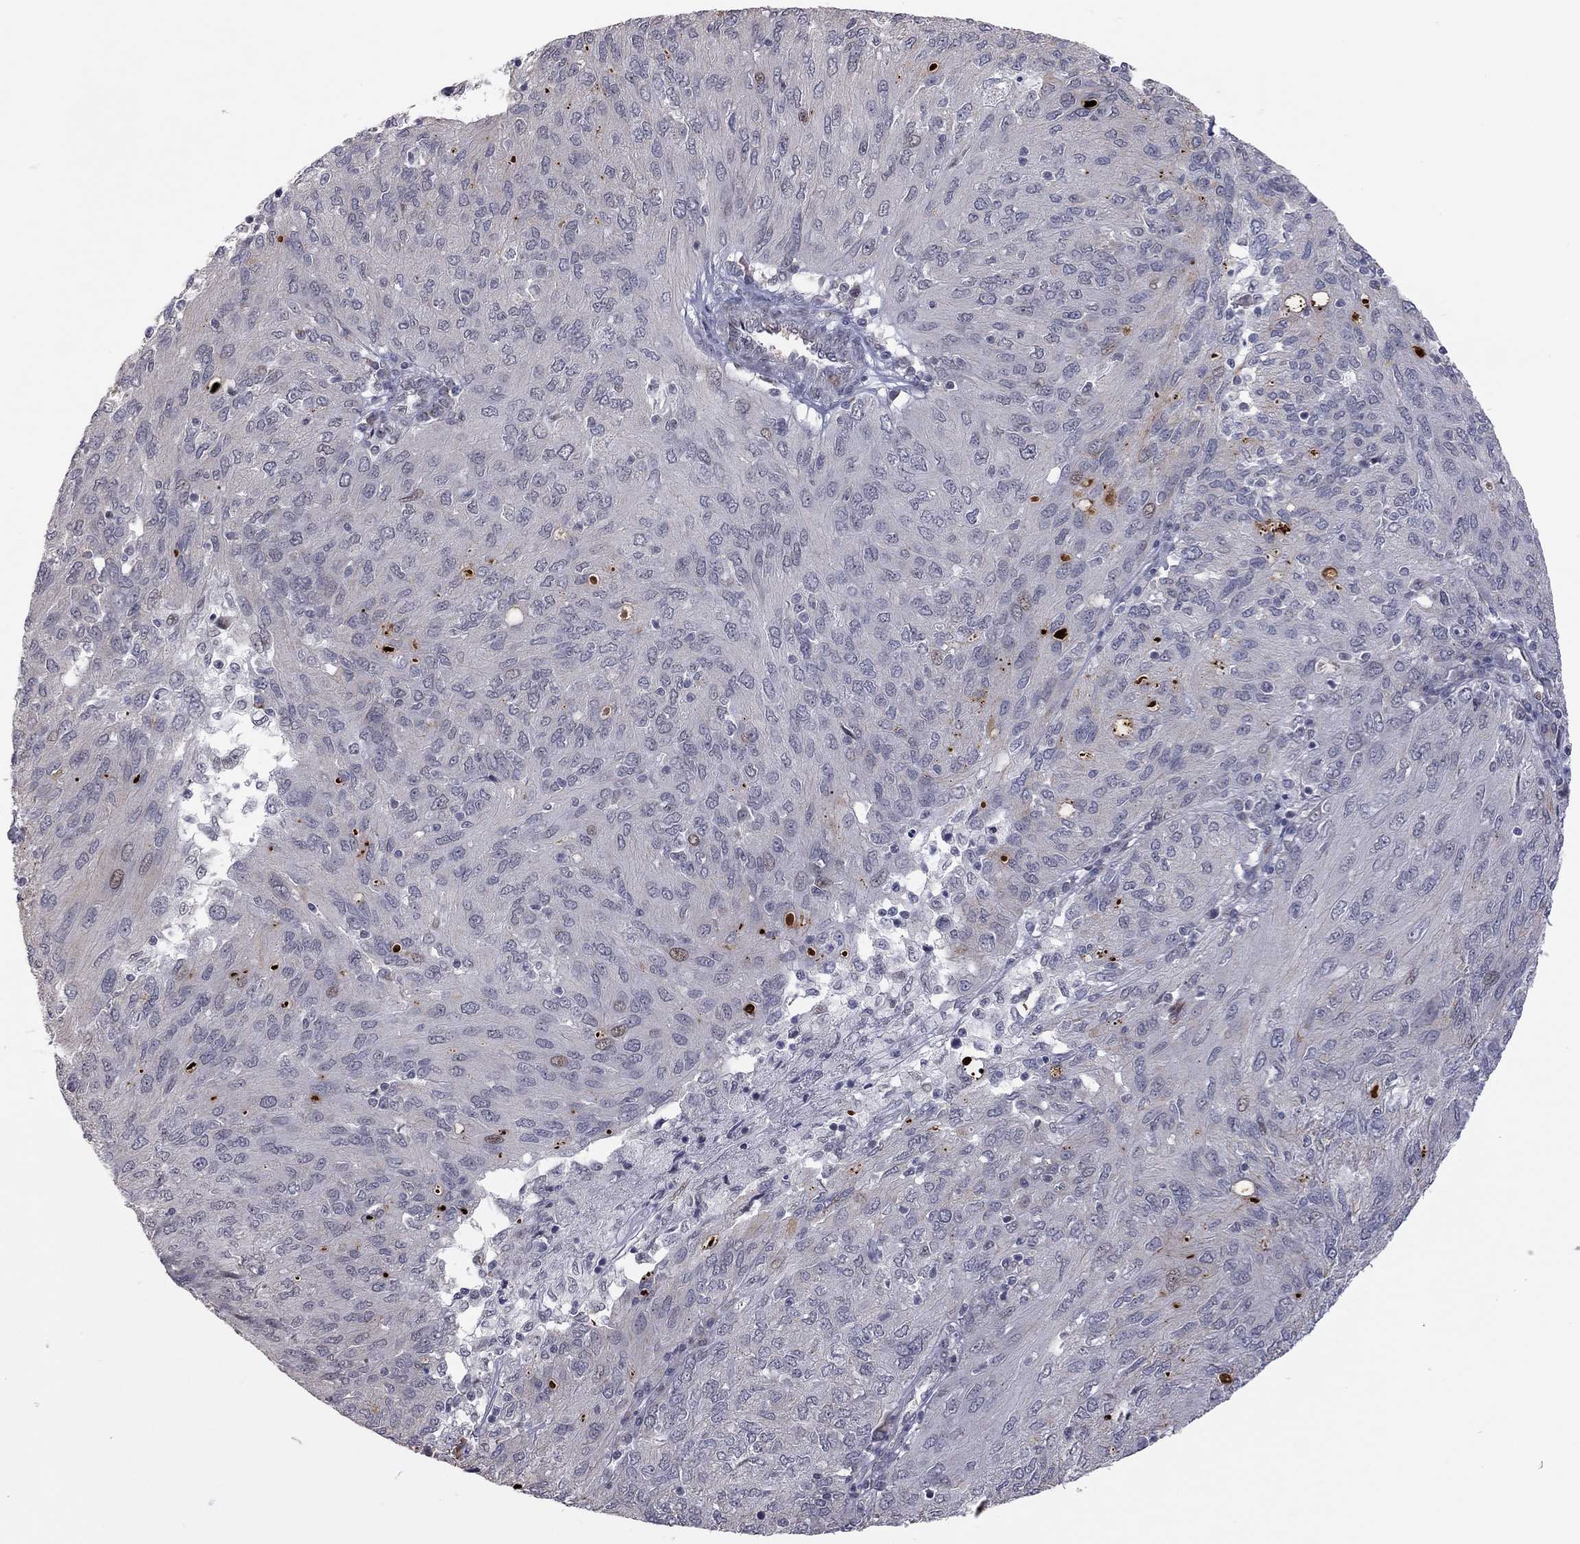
{"staining": {"intensity": "negative", "quantity": "none", "location": "none"}, "tissue": "ovarian cancer", "cell_type": "Tumor cells", "image_type": "cancer", "snomed": [{"axis": "morphology", "description": "Carcinoma, endometroid"}, {"axis": "topography", "description": "Ovary"}], "caption": "A high-resolution photomicrograph shows IHC staining of ovarian cancer (endometroid carcinoma), which shows no significant positivity in tumor cells.", "gene": "MC3R", "patient": {"sex": "female", "age": 50}}